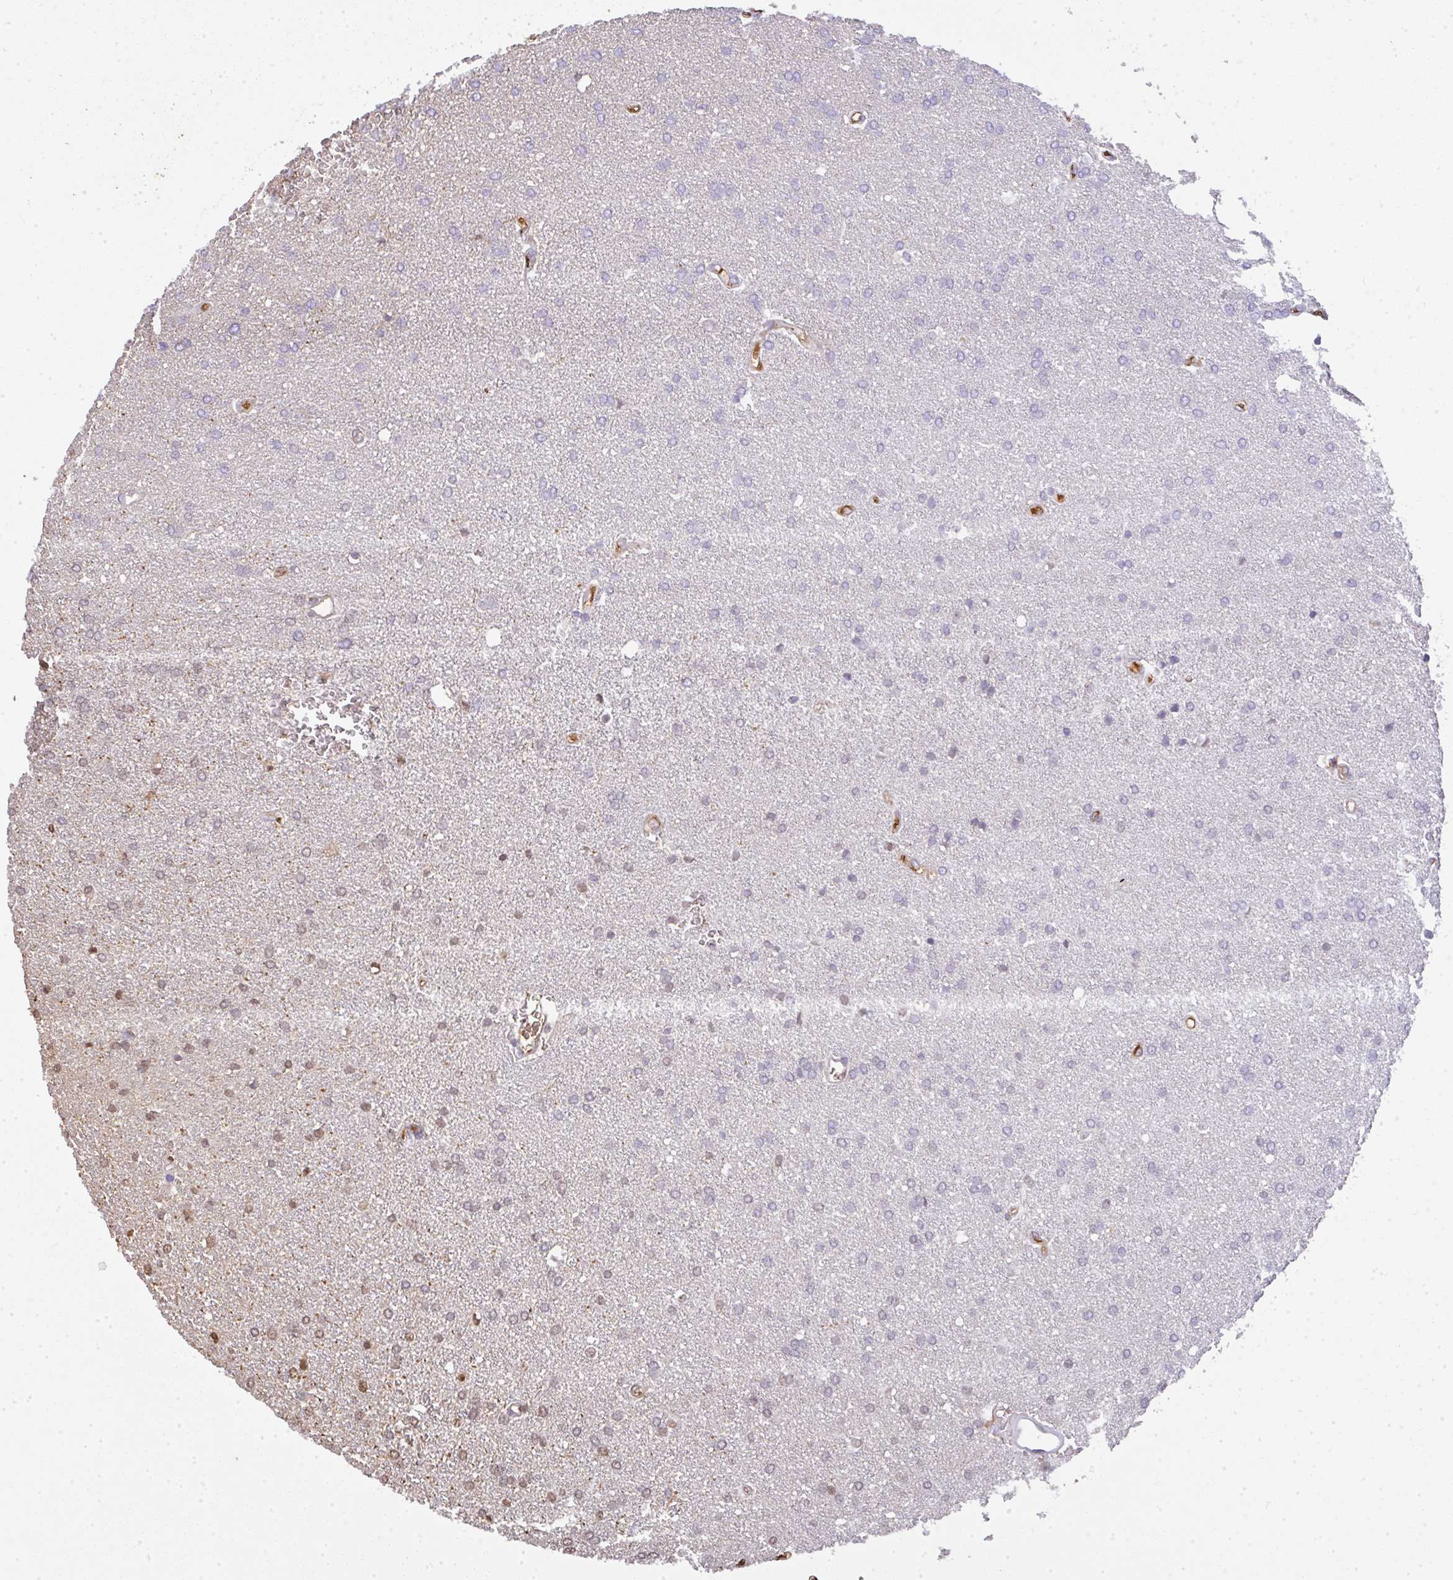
{"staining": {"intensity": "negative", "quantity": "none", "location": "none"}, "tissue": "glioma", "cell_type": "Tumor cells", "image_type": "cancer", "snomed": [{"axis": "morphology", "description": "Glioma, malignant, Low grade"}, {"axis": "topography", "description": "Brain"}], "caption": "Immunohistochemical staining of human malignant glioma (low-grade) demonstrates no significant positivity in tumor cells. (DAB (3,3'-diaminobenzidine) immunohistochemistry with hematoxylin counter stain).", "gene": "SMYD5", "patient": {"sex": "female", "age": 34}}